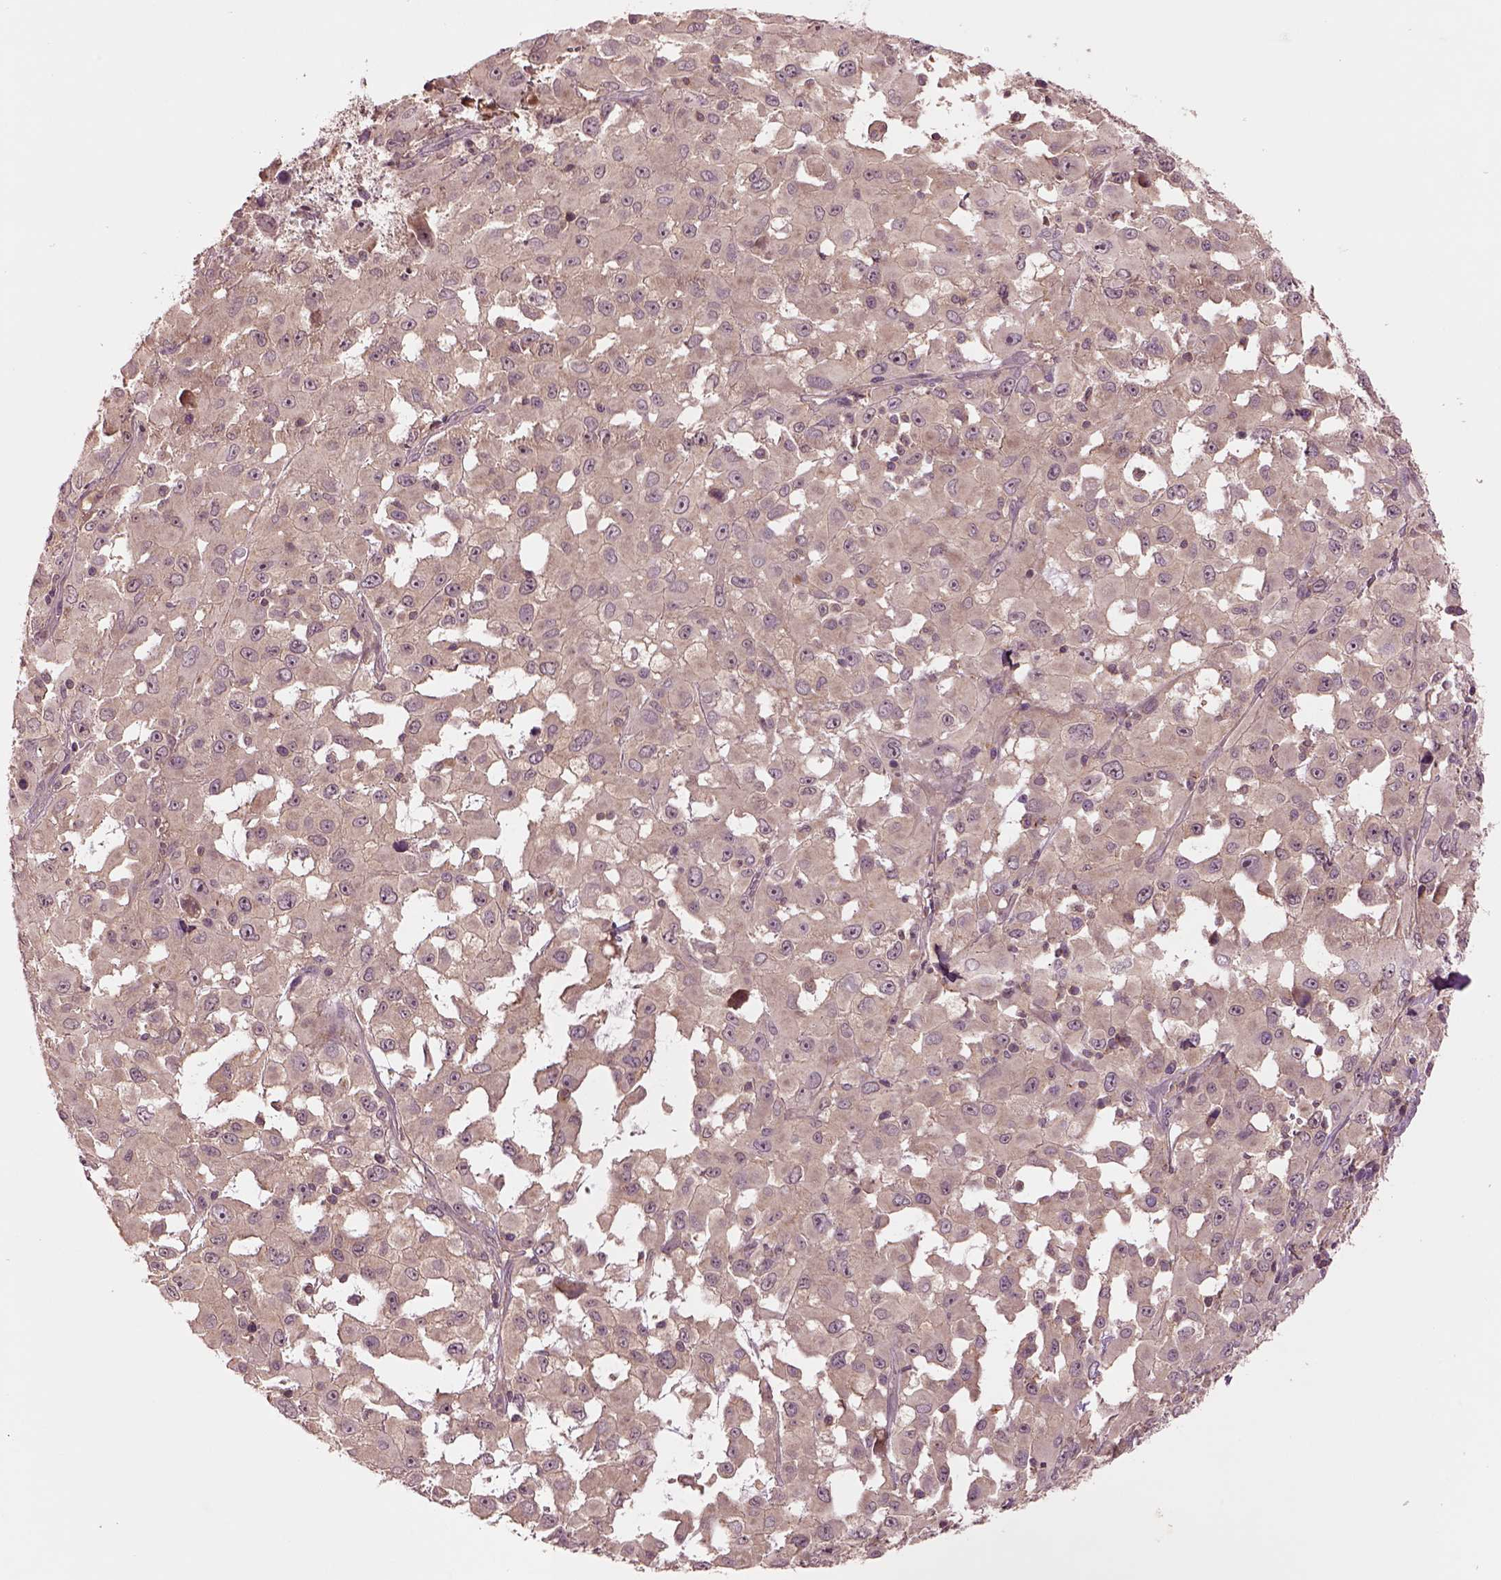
{"staining": {"intensity": "weak", "quantity": ">75%", "location": "cytoplasmic/membranous"}, "tissue": "melanoma", "cell_type": "Tumor cells", "image_type": "cancer", "snomed": [{"axis": "morphology", "description": "Malignant melanoma, Metastatic site"}, {"axis": "topography", "description": "Lymph node"}], "caption": "This histopathology image shows immunohistochemistry (IHC) staining of human malignant melanoma (metastatic site), with low weak cytoplasmic/membranous staining in approximately >75% of tumor cells.", "gene": "MTHFS", "patient": {"sex": "male", "age": 50}}